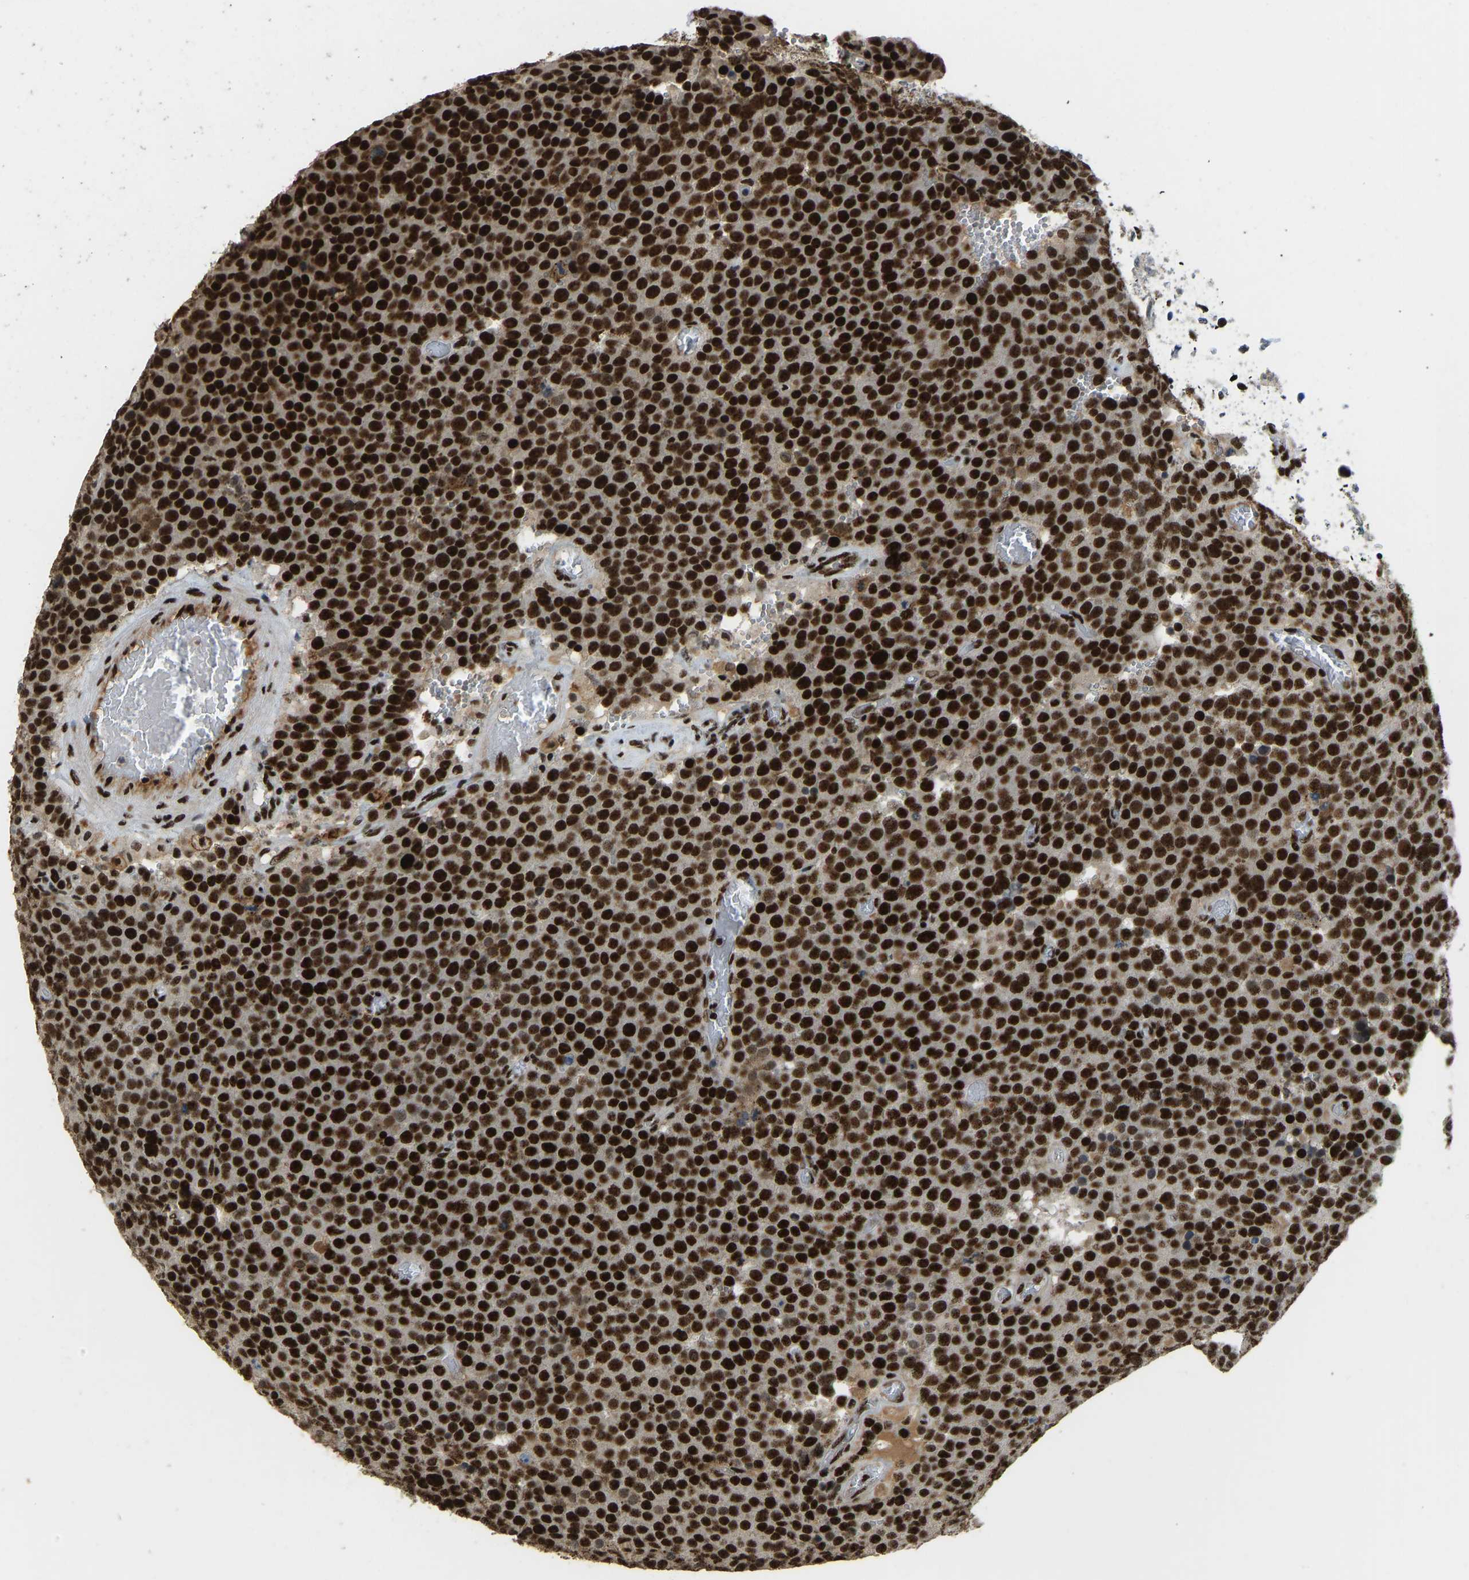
{"staining": {"intensity": "strong", "quantity": ">75%", "location": "nuclear"}, "tissue": "testis cancer", "cell_type": "Tumor cells", "image_type": "cancer", "snomed": [{"axis": "morphology", "description": "Normal tissue, NOS"}, {"axis": "morphology", "description": "Seminoma, NOS"}, {"axis": "topography", "description": "Testis"}], "caption": "A brown stain labels strong nuclear staining of a protein in human testis cancer tumor cells. (DAB (3,3'-diaminobenzidine) IHC, brown staining for protein, blue staining for nuclei).", "gene": "FOXK1", "patient": {"sex": "male", "age": 71}}